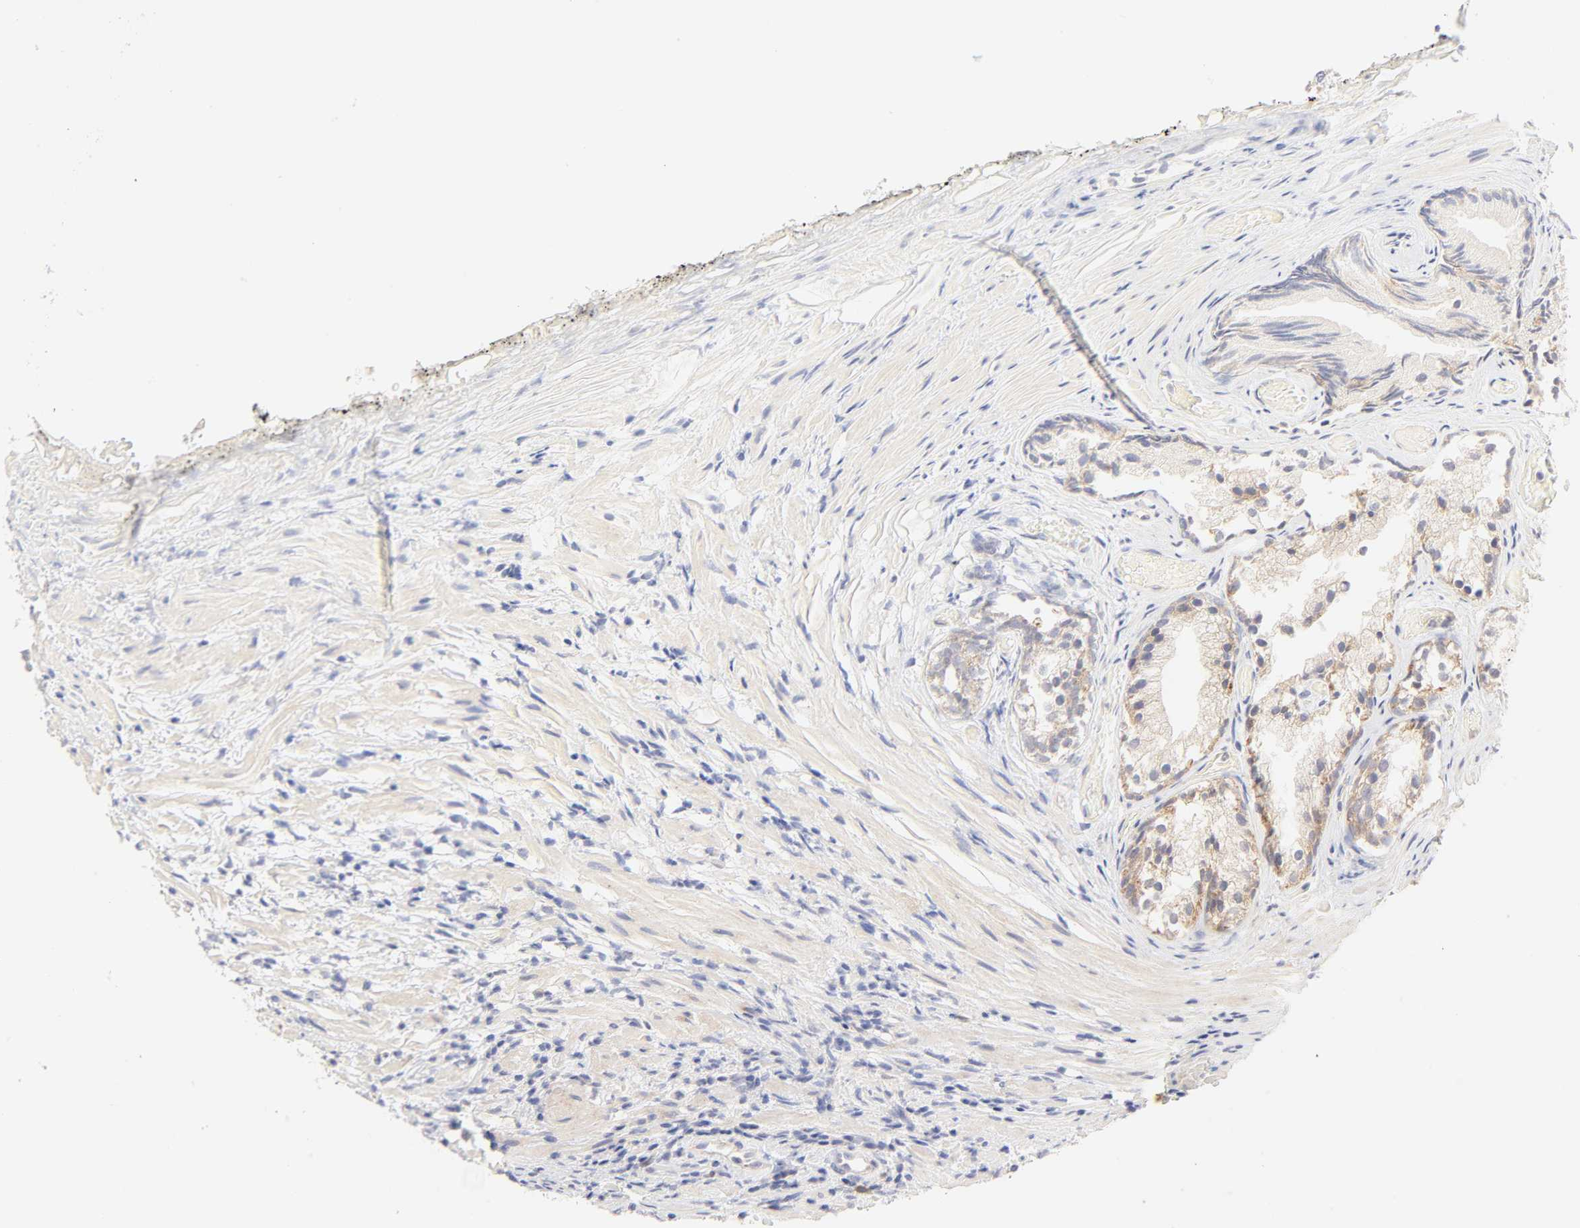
{"staining": {"intensity": "weak", "quantity": ">75%", "location": "cytoplasmic/membranous"}, "tissue": "prostate", "cell_type": "Glandular cells", "image_type": "normal", "snomed": [{"axis": "morphology", "description": "Normal tissue, NOS"}, {"axis": "topography", "description": "Prostate"}], "caption": "Unremarkable prostate demonstrates weak cytoplasmic/membranous positivity in about >75% of glandular cells (DAB (3,3'-diaminobenzidine) = brown stain, brightfield microscopy at high magnification)..", "gene": "MTERF2", "patient": {"sex": "male", "age": 76}}